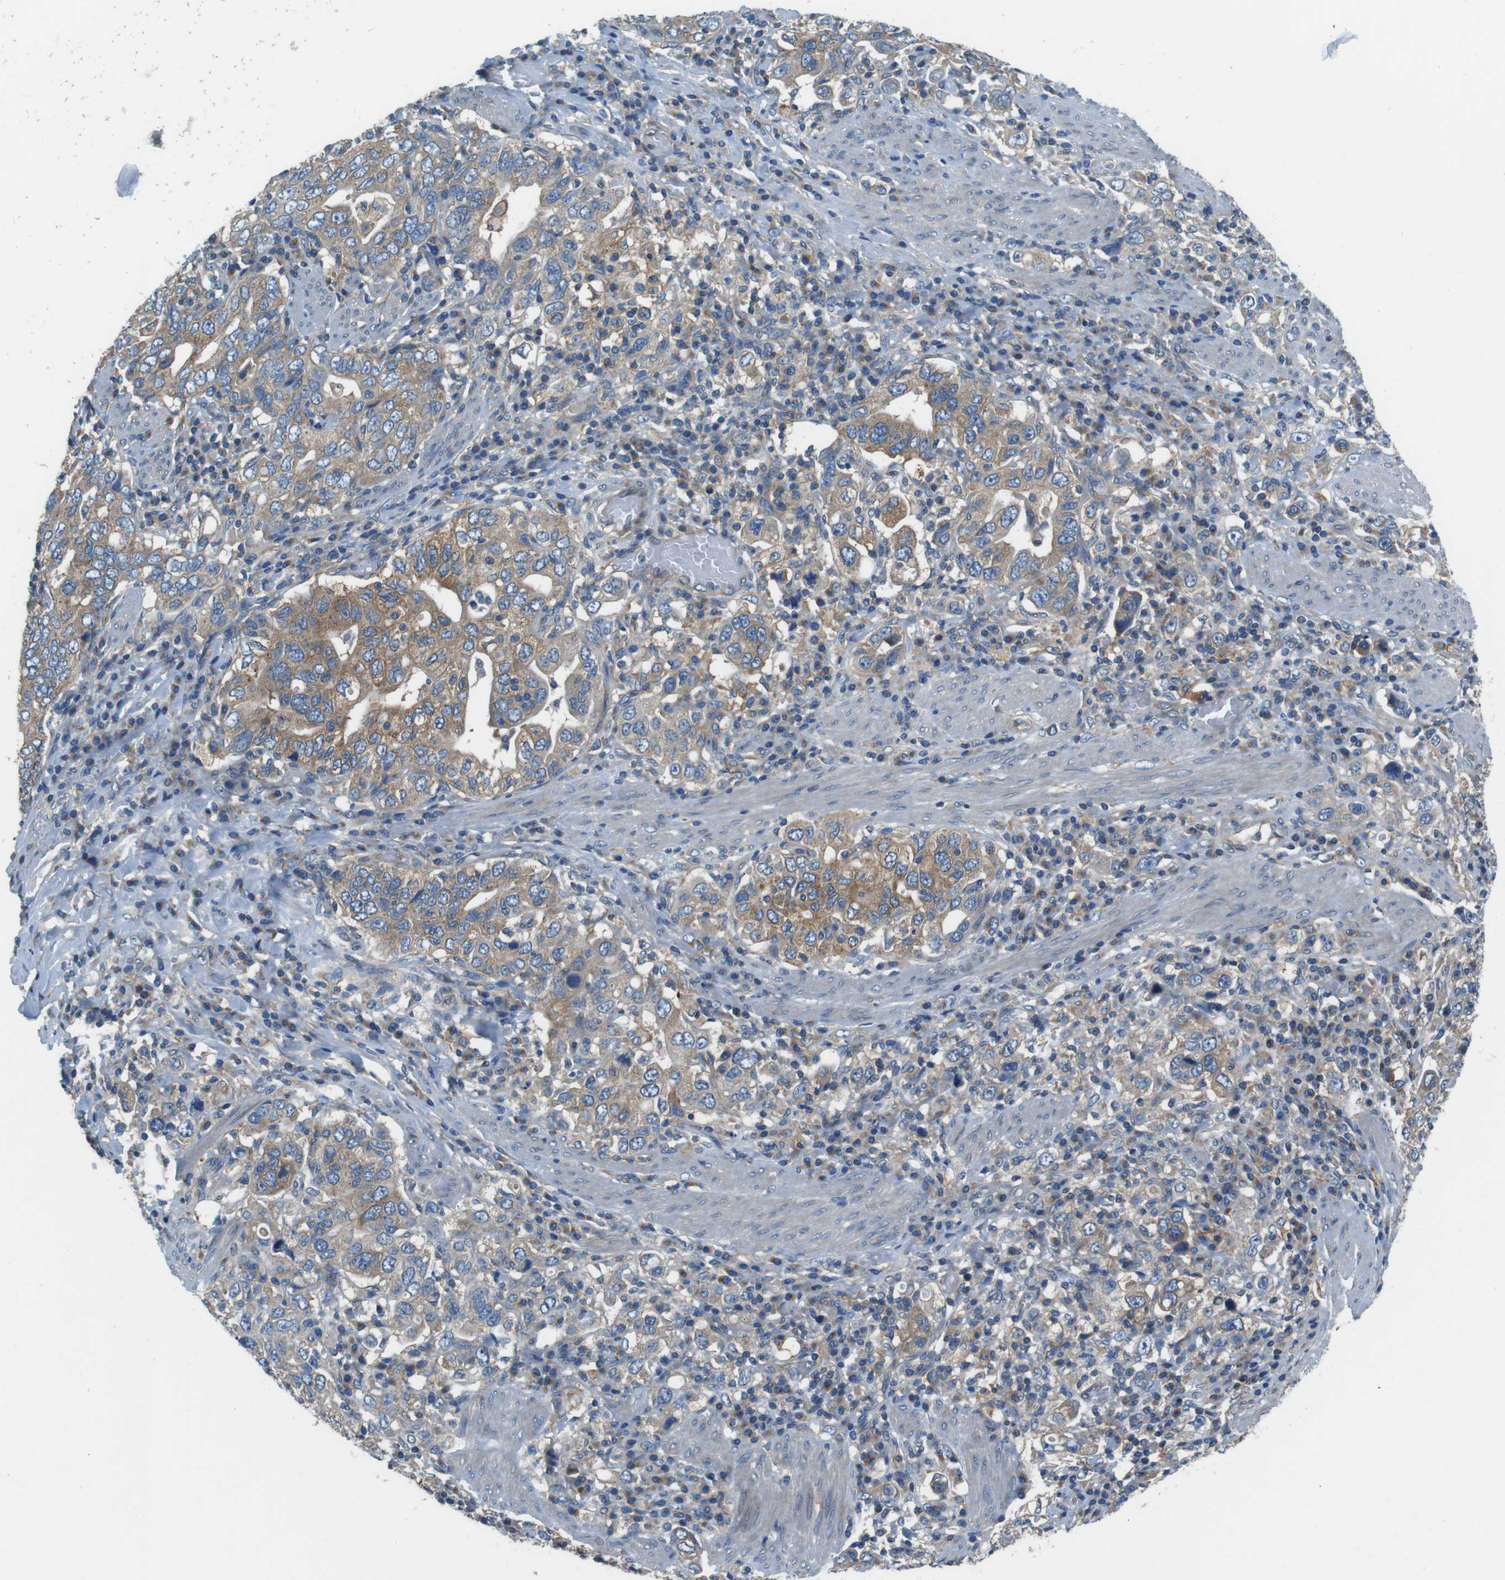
{"staining": {"intensity": "moderate", "quantity": ">75%", "location": "cytoplasmic/membranous"}, "tissue": "stomach cancer", "cell_type": "Tumor cells", "image_type": "cancer", "snomed": [{"axis": "morphology", "description": "Adenocarcinoma, NOS"}, {"axis": "topography", "description": "Stomach, upper"}], "caption": "Adenocarcinoma (stomach) tissue displays moderate cytoplasmic/membranous staining in about >75% of tumor cells, visualized by immunohistochemistry.", "gene": "DENND4C", "patient": {"sex": "male", "age": 62}}